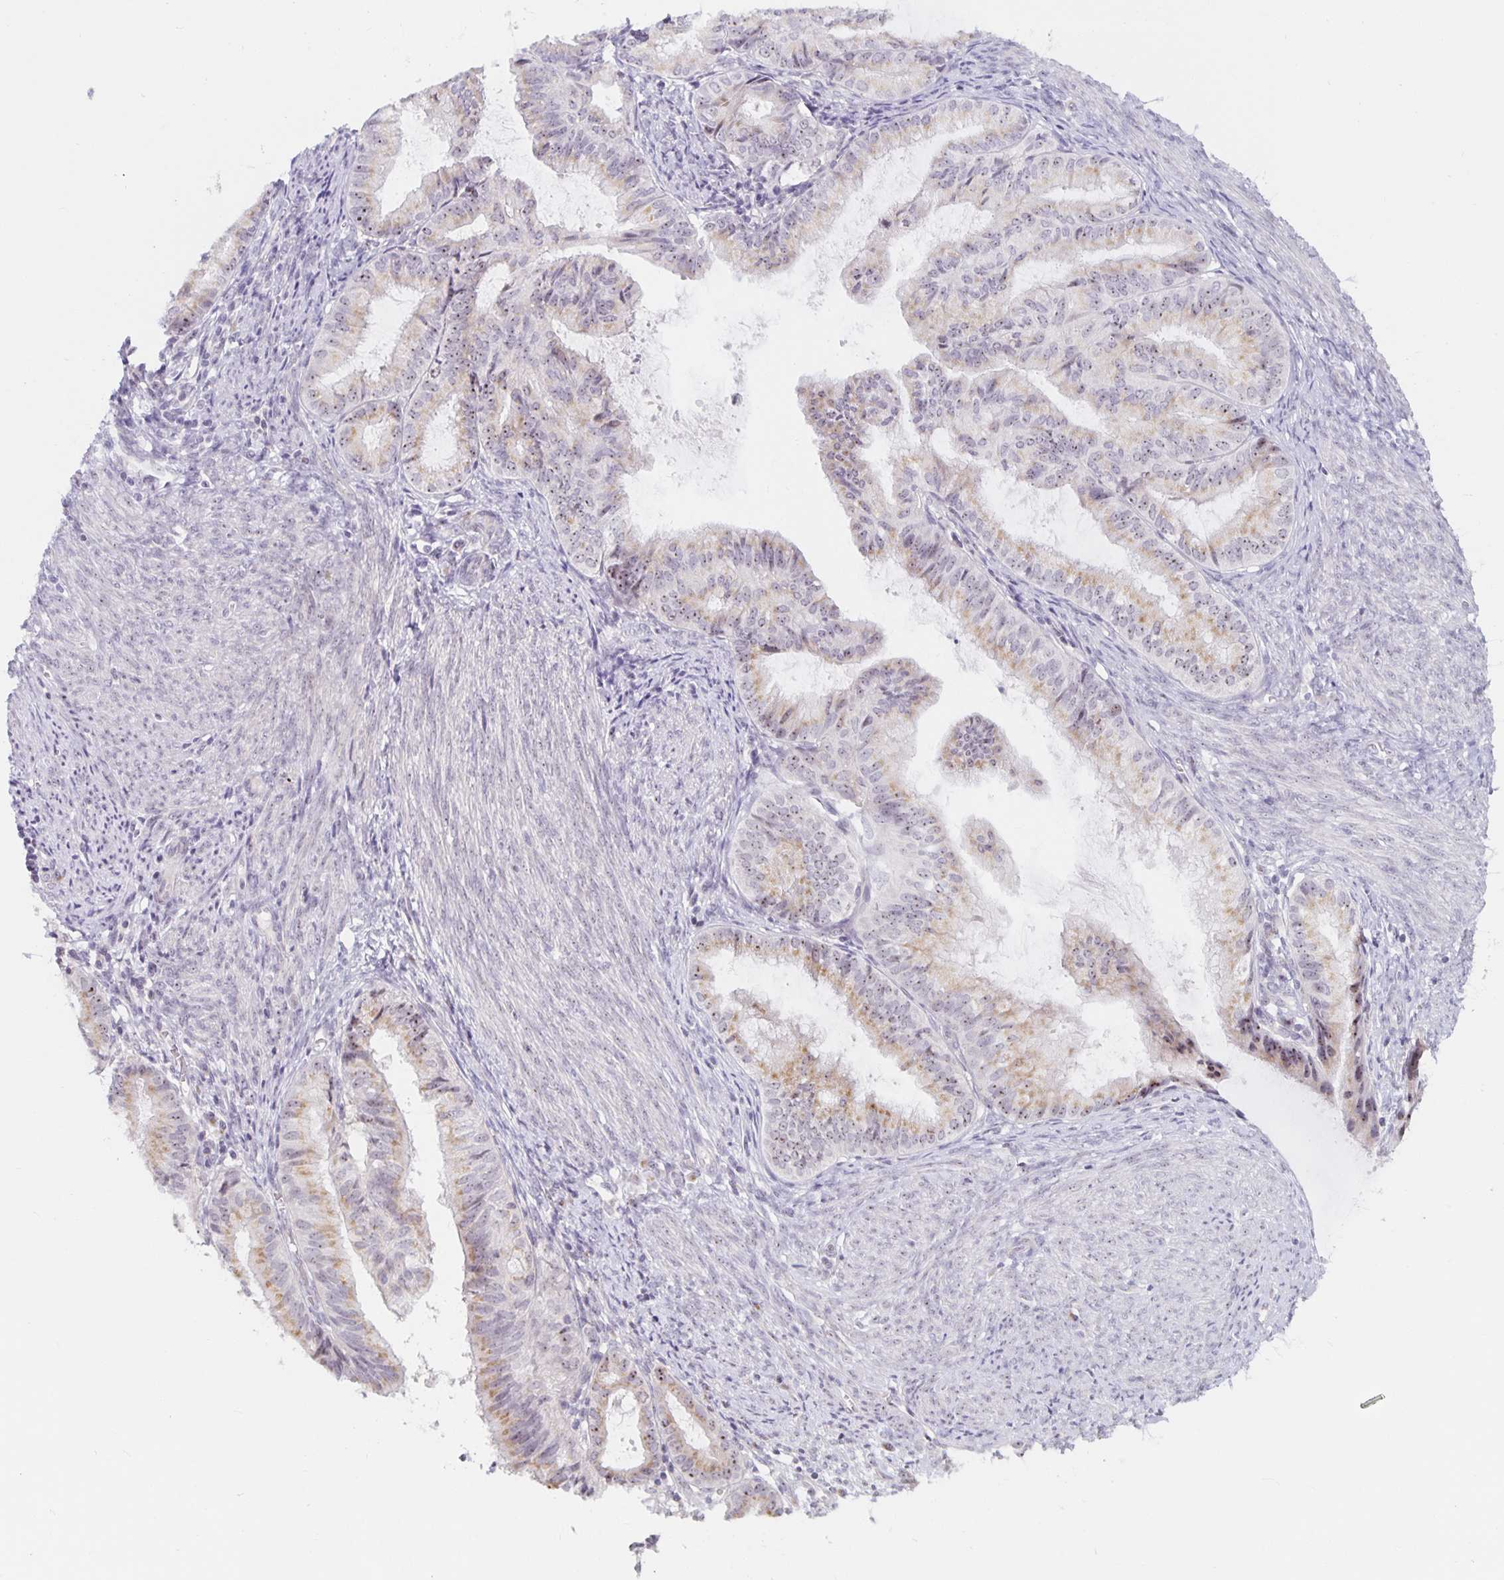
{"staining": {"intensity": "moderate", "quantity": "25%-75%", "location": "cytoplasmic/membranous,nuclear"}, "tissue": "endometrial cancer", "cell_type": "Tumor cells", "image_type": "cancer", "snomed": [{"axis": "morphology", "description": "Adenocarcinoma, NOS"}, {"axis": "topography", "description": "Endometrium"}], "caption": "Endometrial adenocarcinoma stained for a protein (brown) displays moderate cytoplasmic/membranous and nuclear positive positivity in approximately 25%-75% of tumor cells.", "gene": "NUP85", "patient": {"sex": "female", "age": 86}}